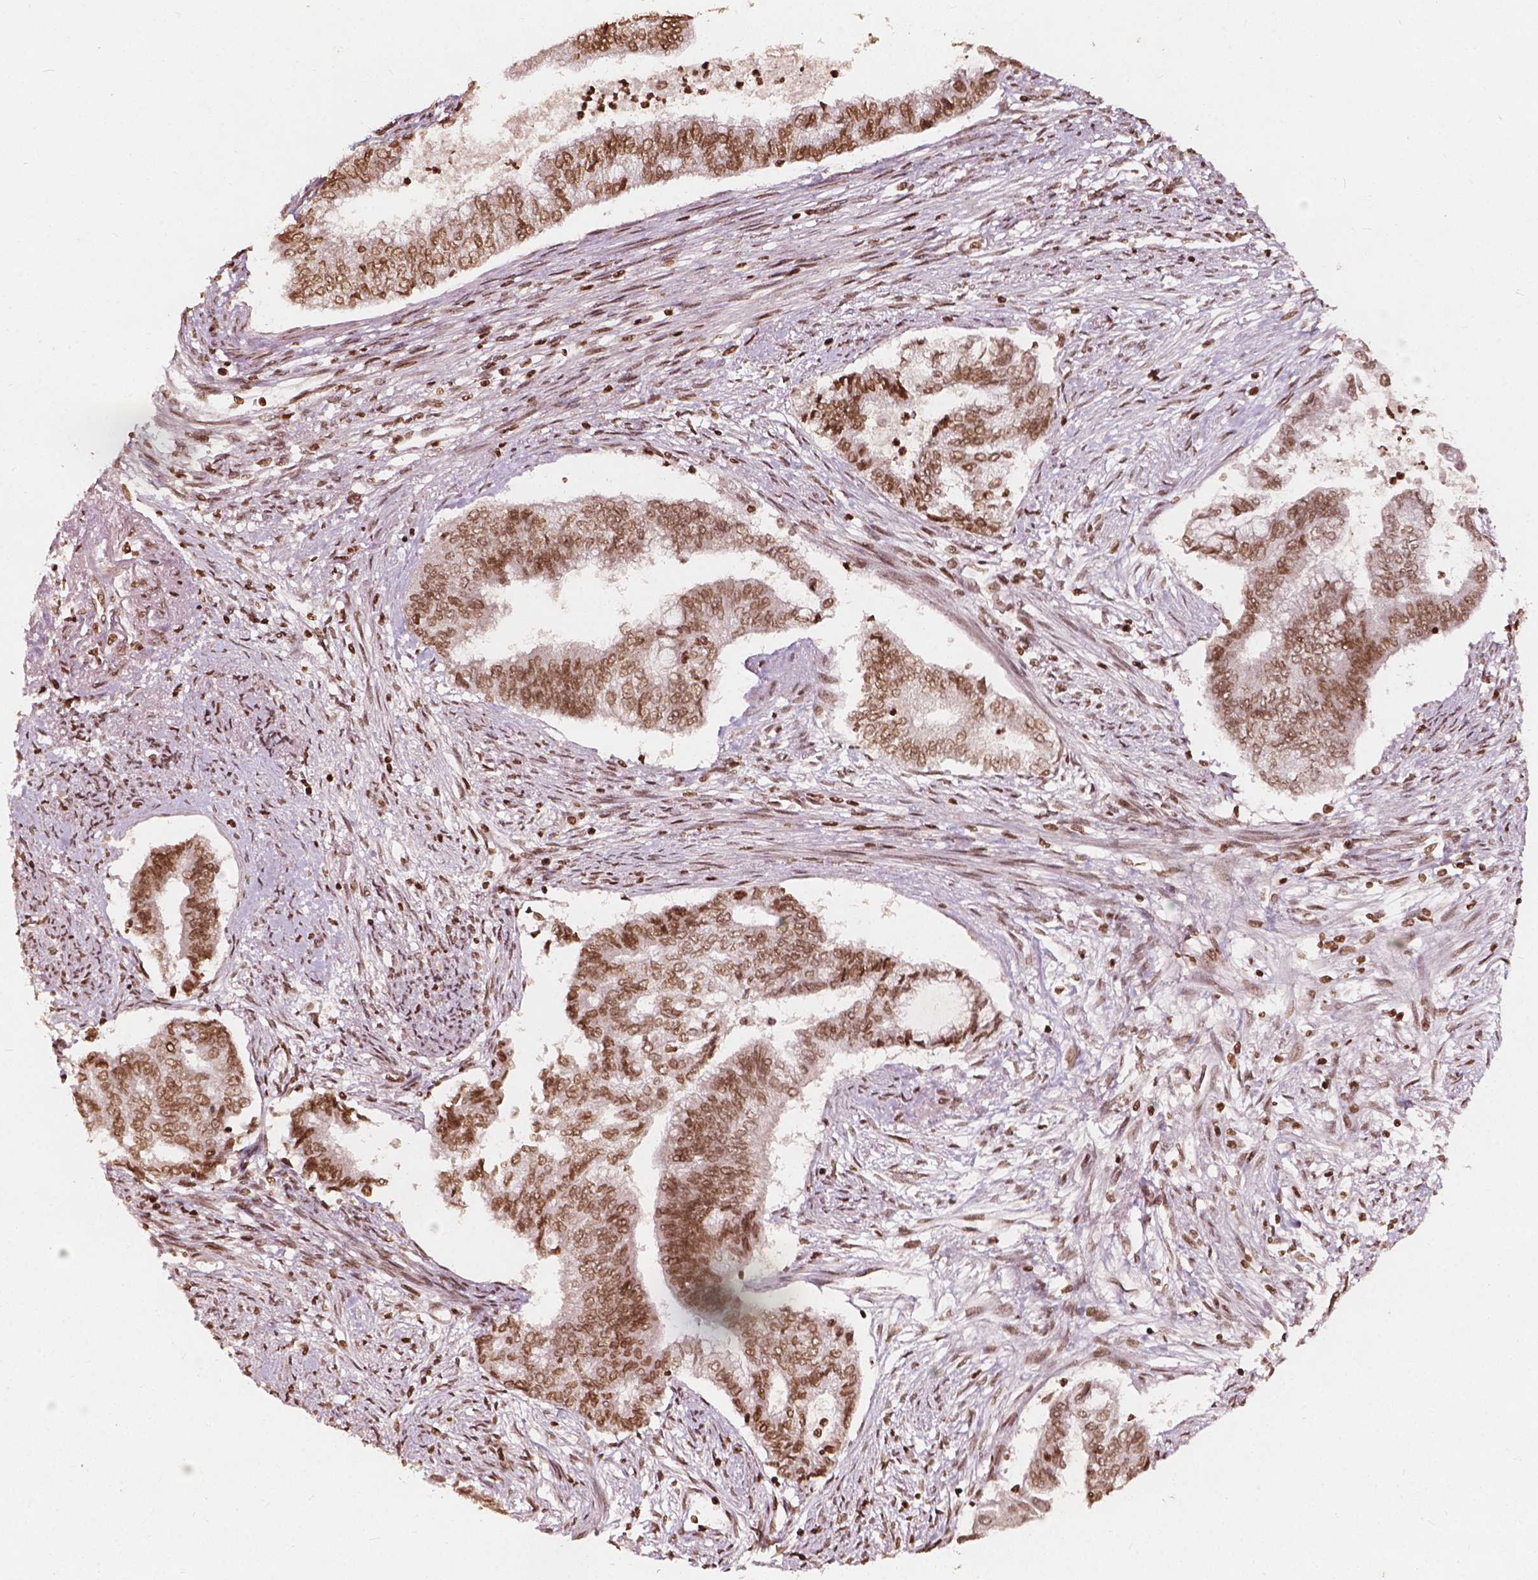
{"staining": {"intensity": "moderate", "quantity": ">75%", "location": "nuclear"}, "tissue": "endometrial cancer", "cell_type": "Tumor cells", "image_type": "cancer", "snomed": [{"axis": "morphology", "description": "Adenocarcinoma, NOS"}, {"axis": "topography", "description": "Endometrium"}], "caption": "There is medium levels of moderate nuclear positivity in tumor cells of endometrial cancer, as demonstrated by immunohistochemical staining (brown color).", "gene": "H3C14", "patient": {"sex": "female", "age": 65}}